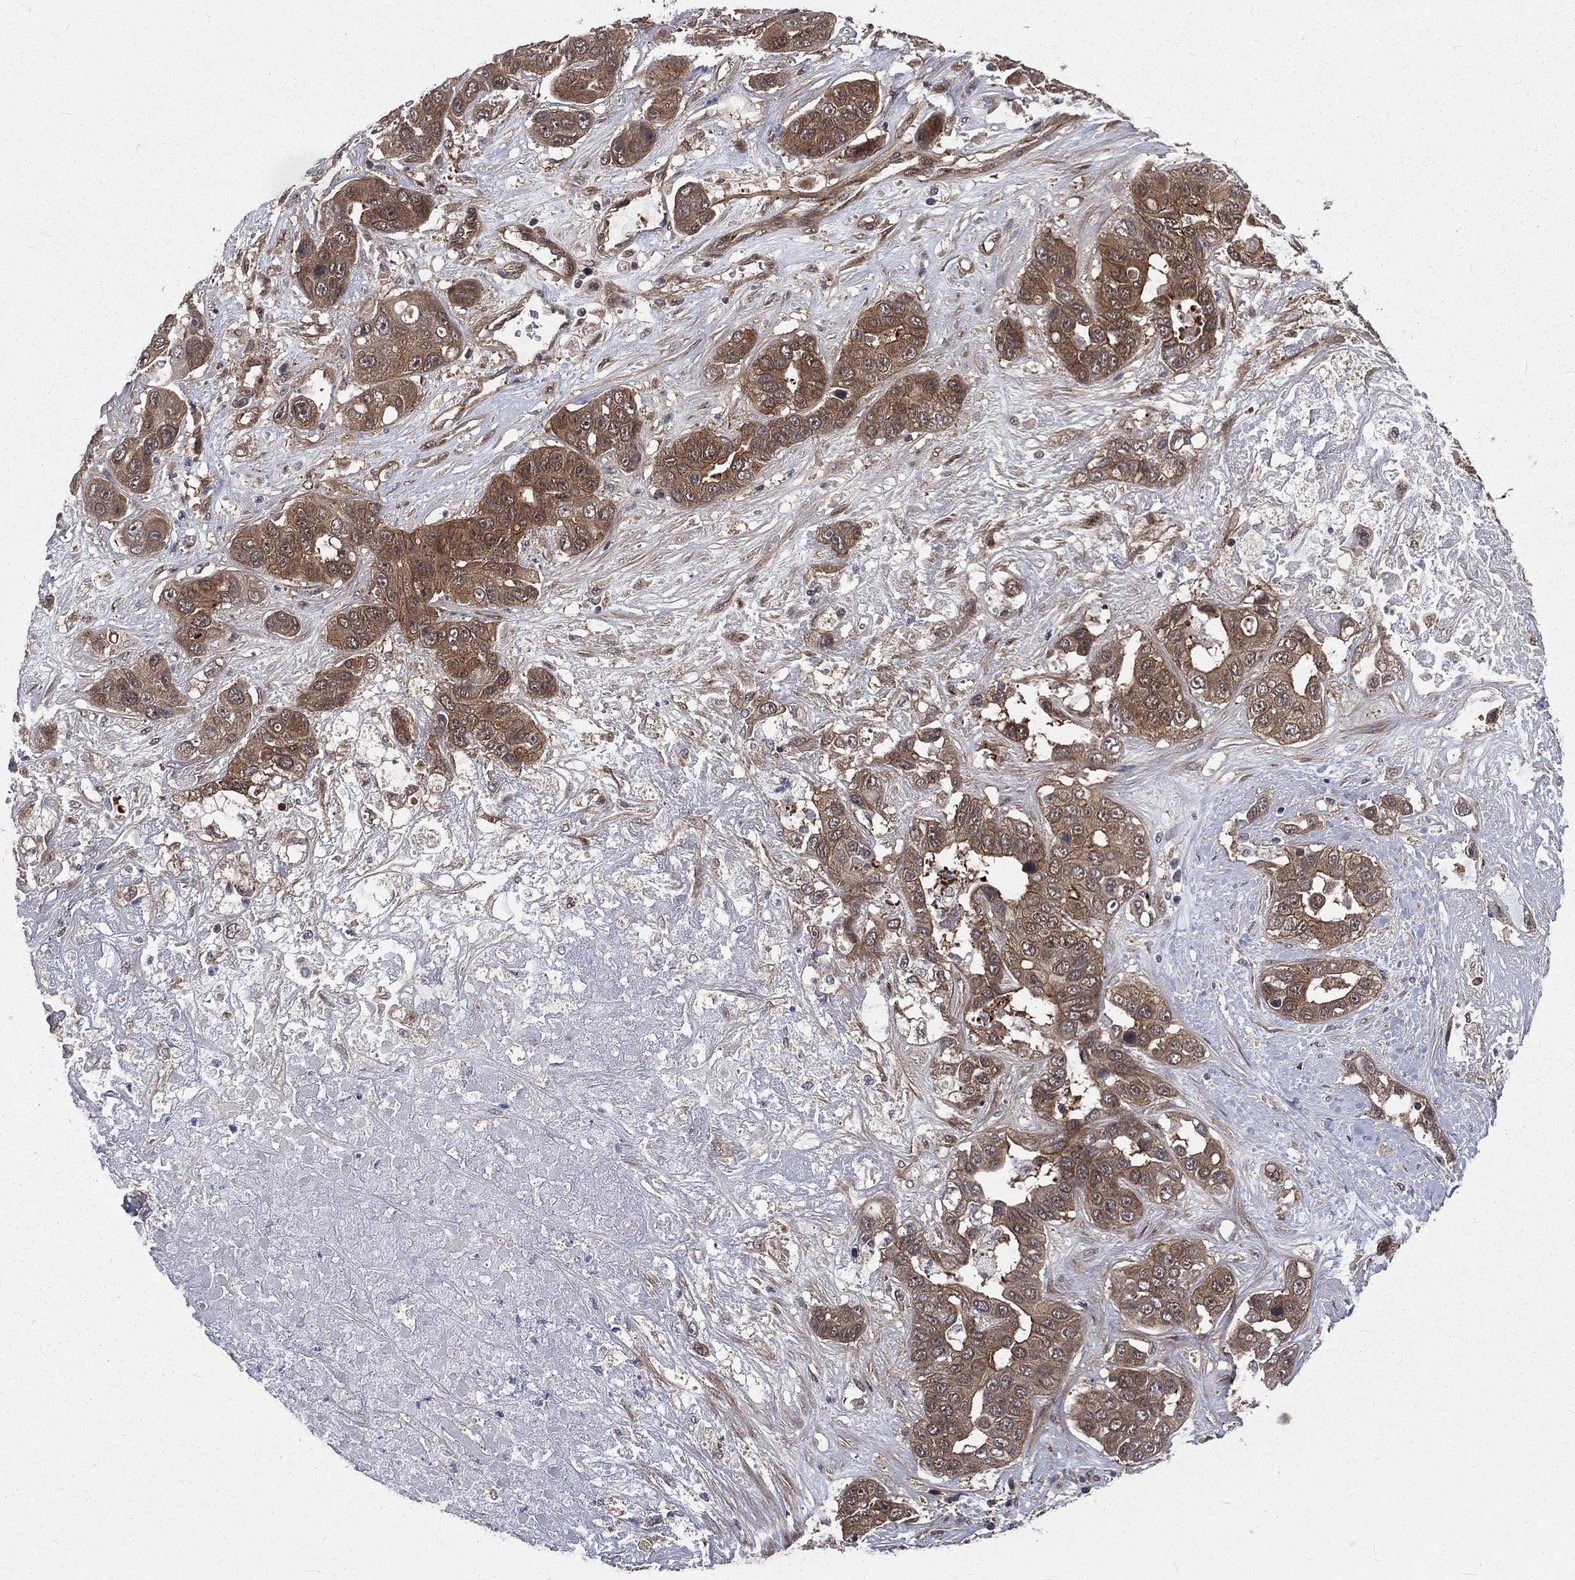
{"staining": {"intensity": "moderate", "quantity": ">75%", "location": "cytoplasmic/membranous"}, "tissue": "liver cancer", "cell_type": "Tumor cells", "image_type": "cancer", "snomed": [{"axis": "morphology", "description": "Cholangiocarcinoma"}, {"axis": "topography", "description": "Liver"}], "caption": "About >75% of tumor cells in cholangiocarcinoma (liver) reveal moderate cytoplasmic/membranous protein staining as visualized by brown immunohistochemical staining.", "gene": "ARL3", "patient": {"sex": "female", "age": 52}}